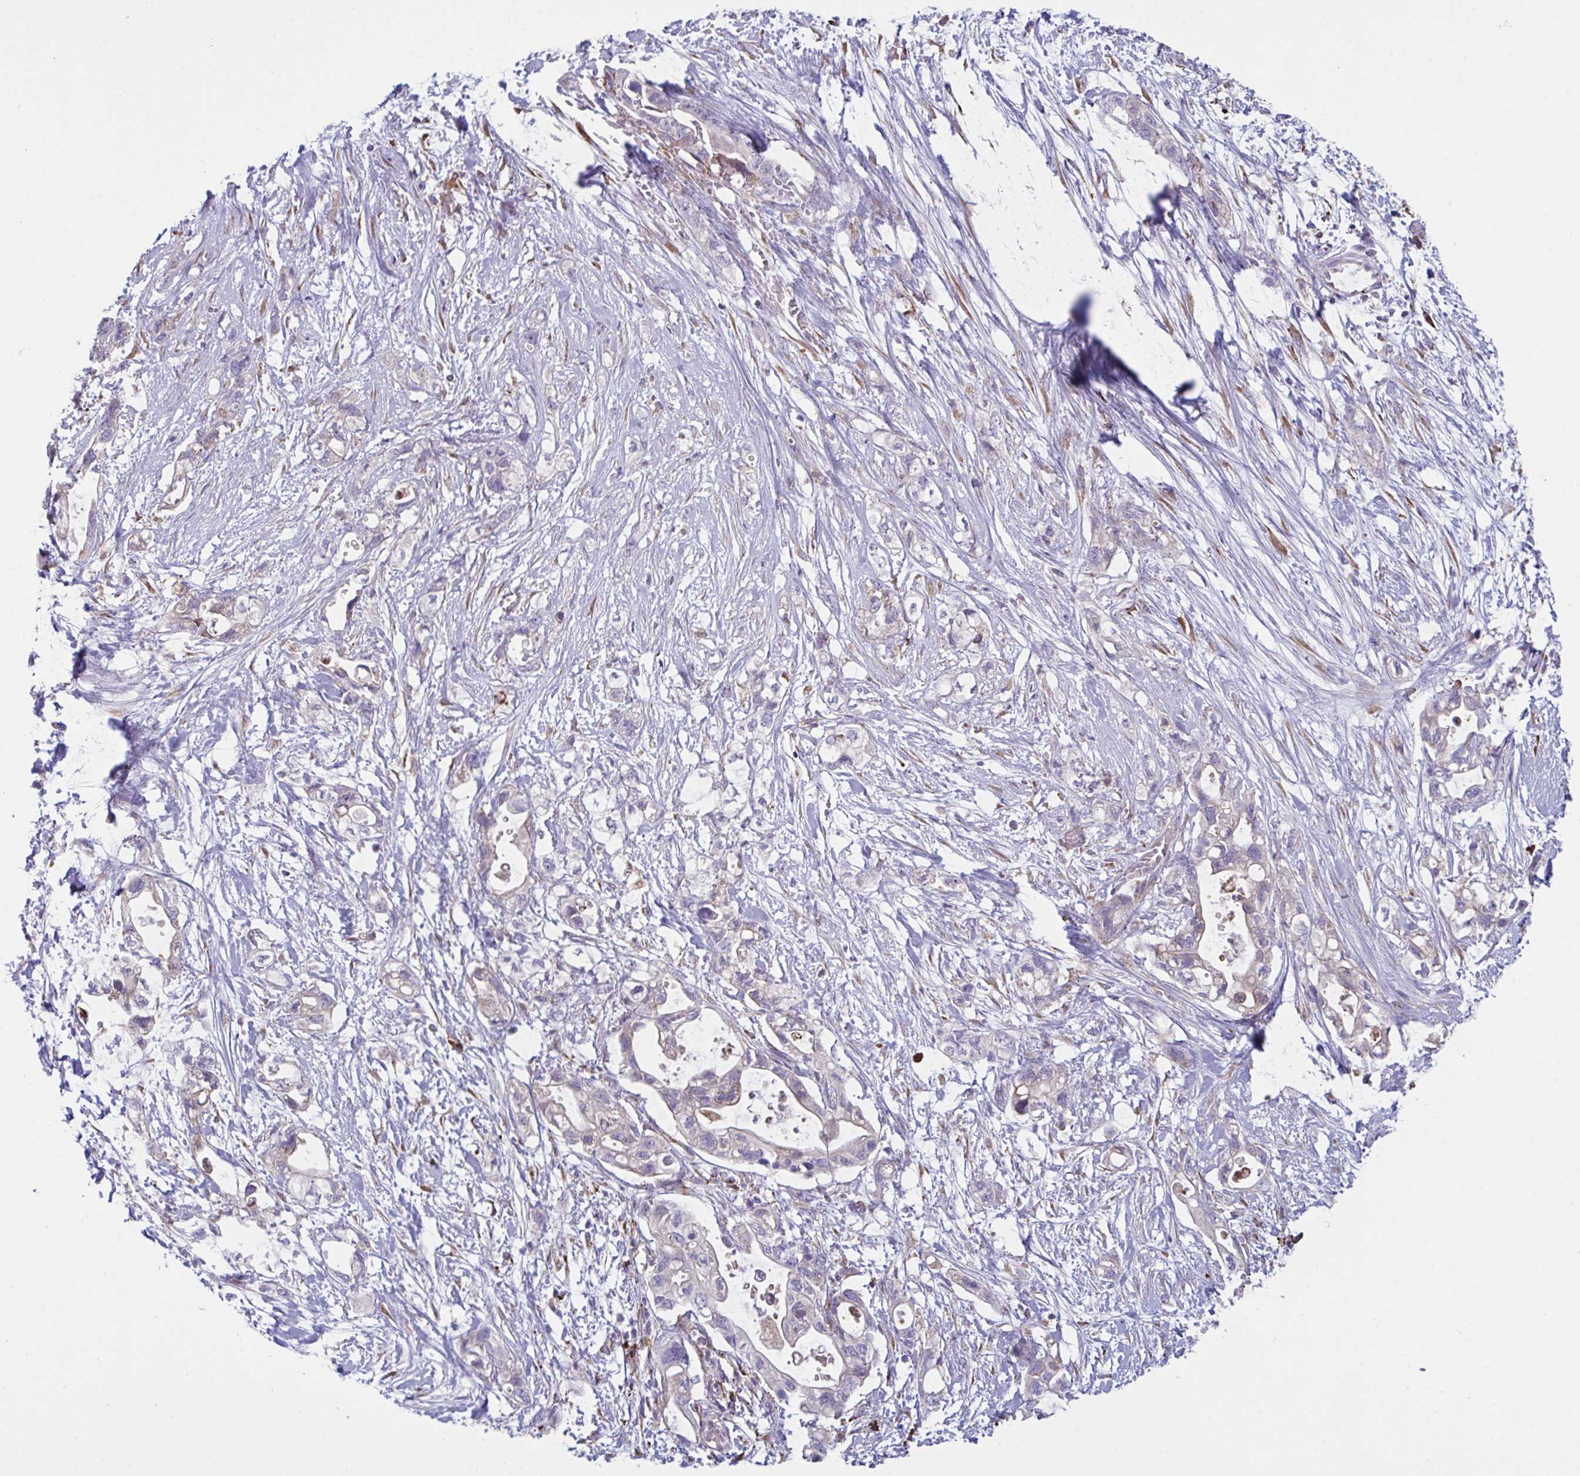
{"staining": {"intensity": "negative", "quantity": "none", "location": "none"}, "tissue": "pancreatic cancer", "cell_type": "Tumor cells", "image_type": "cancer", "snomed": [{"axis": "morphology", "description": "Adenocarcinoma, NOS"}, {"axis": "topography", "description": "Pancreas"}], "caption": "The image displays no staining of tumor cells in pancreatic cancer (adenocarcinoma).", "gene": "MYMK", "patient": {"sex": "female", "age": 72}}